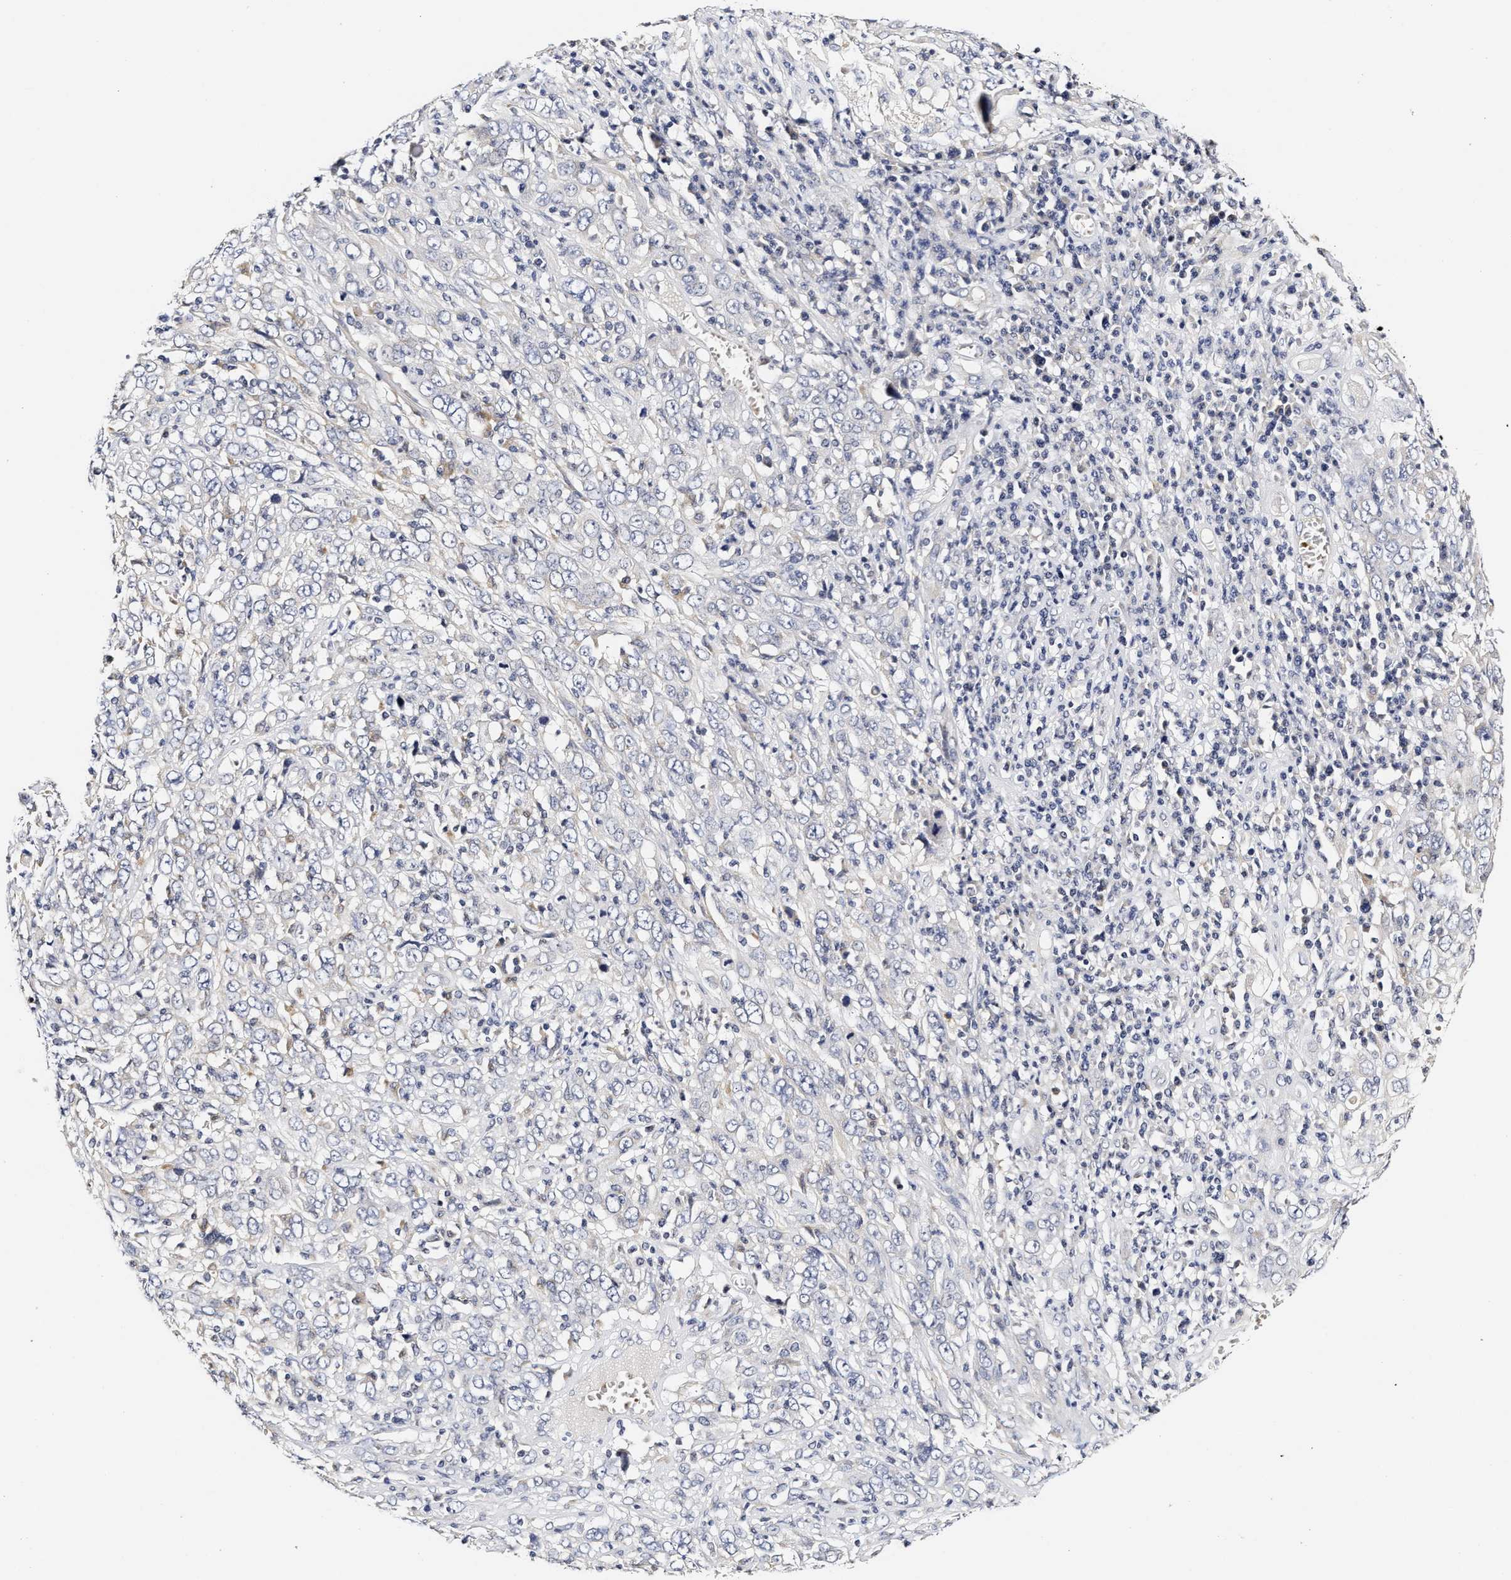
{"staining": {"intensity": "negative", "quantity": "none", "location": "none"}, "tissue": "cervical cancer", "cell_type": "Tumor cells", "image_type": "cancer", "snomed": [{"axis": "morphology", "description": "Squamous cell carcinoma, NOS"}, {"axis": "topography", "description": "Cervix"}], "caption": "Immunohistochemical staining of cervical squamous cell carcinoma demonstrates no significant positivity in tumor cells.", "gene": "RINT1", "patient": {"sex": "female", "age": 46}}